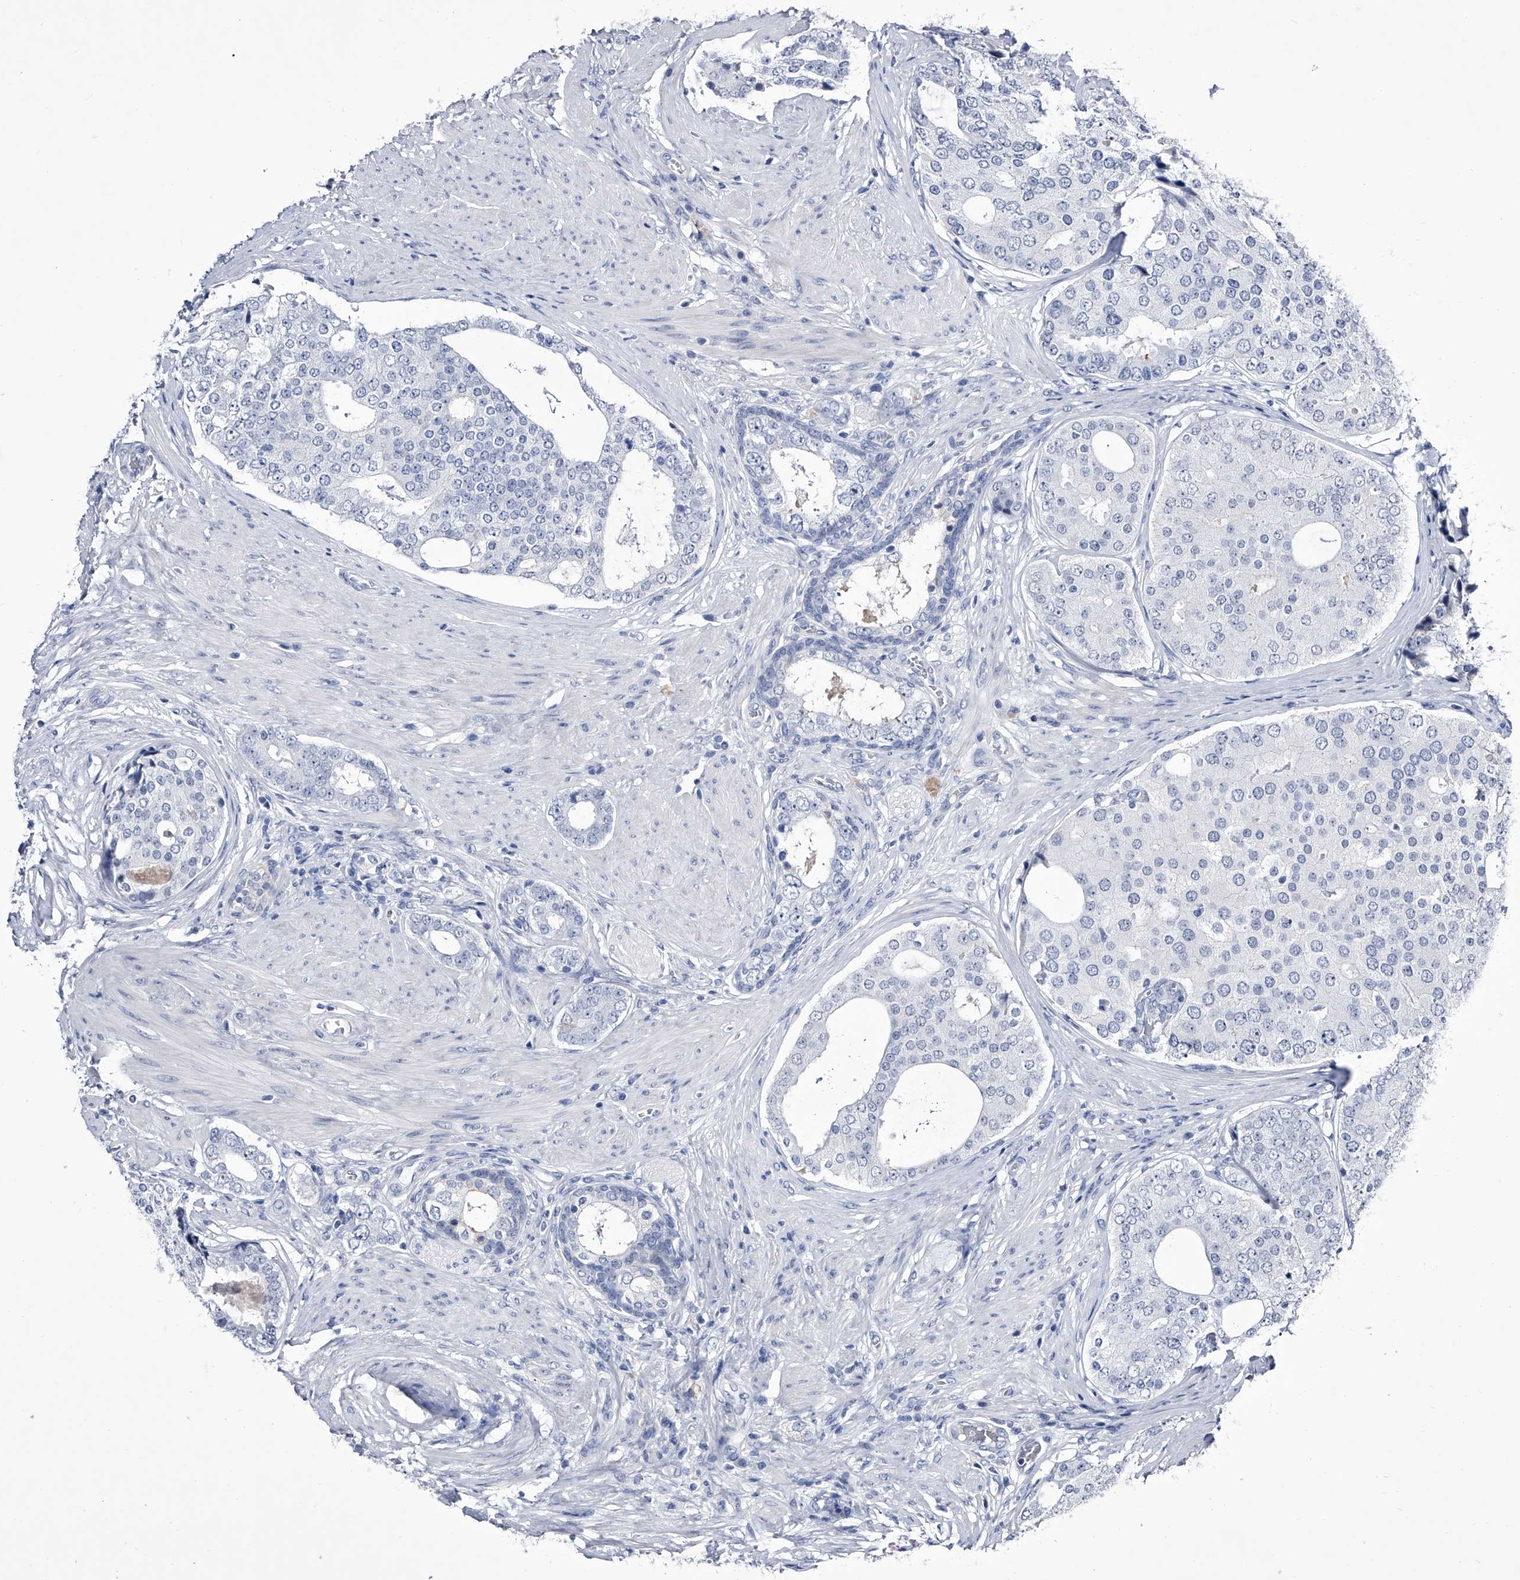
{"staining": {"intensity": "negative", "quantity": "none", "location": "none"}, "tissue": "prostate cancer", "cell_type": "Tumor cells", "image_type": "cancer", "snomed": [{"axis": "morphology", "description": "Adenocarcinoma, High grade"}, {"axis": "topography", "description": "Prostate"}], "caption": "Immunohistochemistry photomicrograph of human high-grade adenocarcinoma (prostate) stained for a protein (brown), which exhibits no expression in tumor cells. Nuclei are stained in blue.", "gene": "CRISP2", "patient": {"sex": "male", "age": 56}}